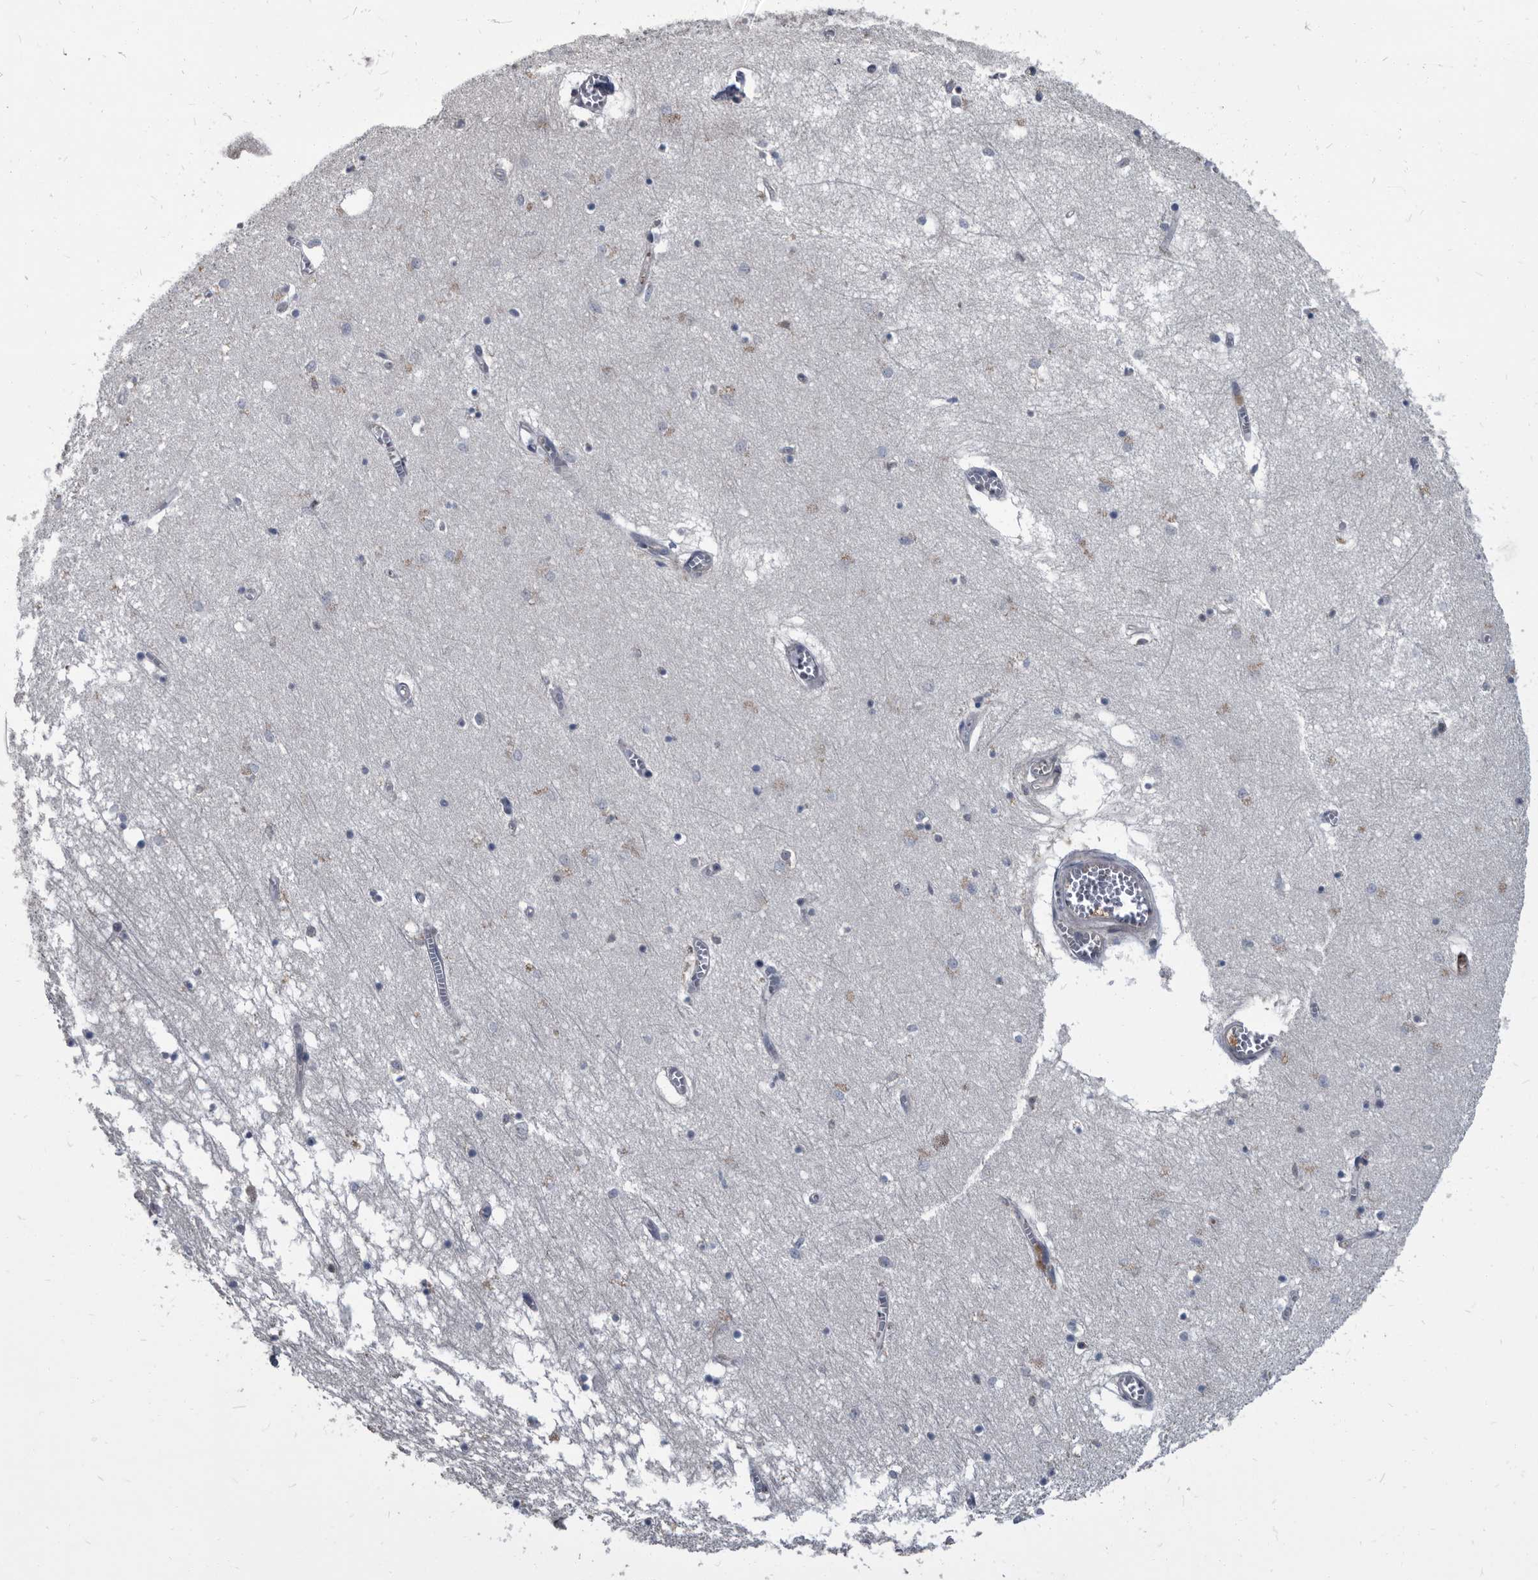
{"staining": {"intensity": "negative", "quantity": "none", "location": "none"}, "tissue": "hippocampus", "cell_type": "Glial cells", "image_type": "normal", "snomed": [{"axis": "morphology", "description": "Normal tissue, NOS"}, {"axis": "topography", "description": "Hippocampus"}], "caption": "Immunohistochemistry (IHC) of unremarkable human hippocampus reveals no positivity in glial cells.", "gene": "CDV3", "patient": {"sex": "male", "age": 70}}